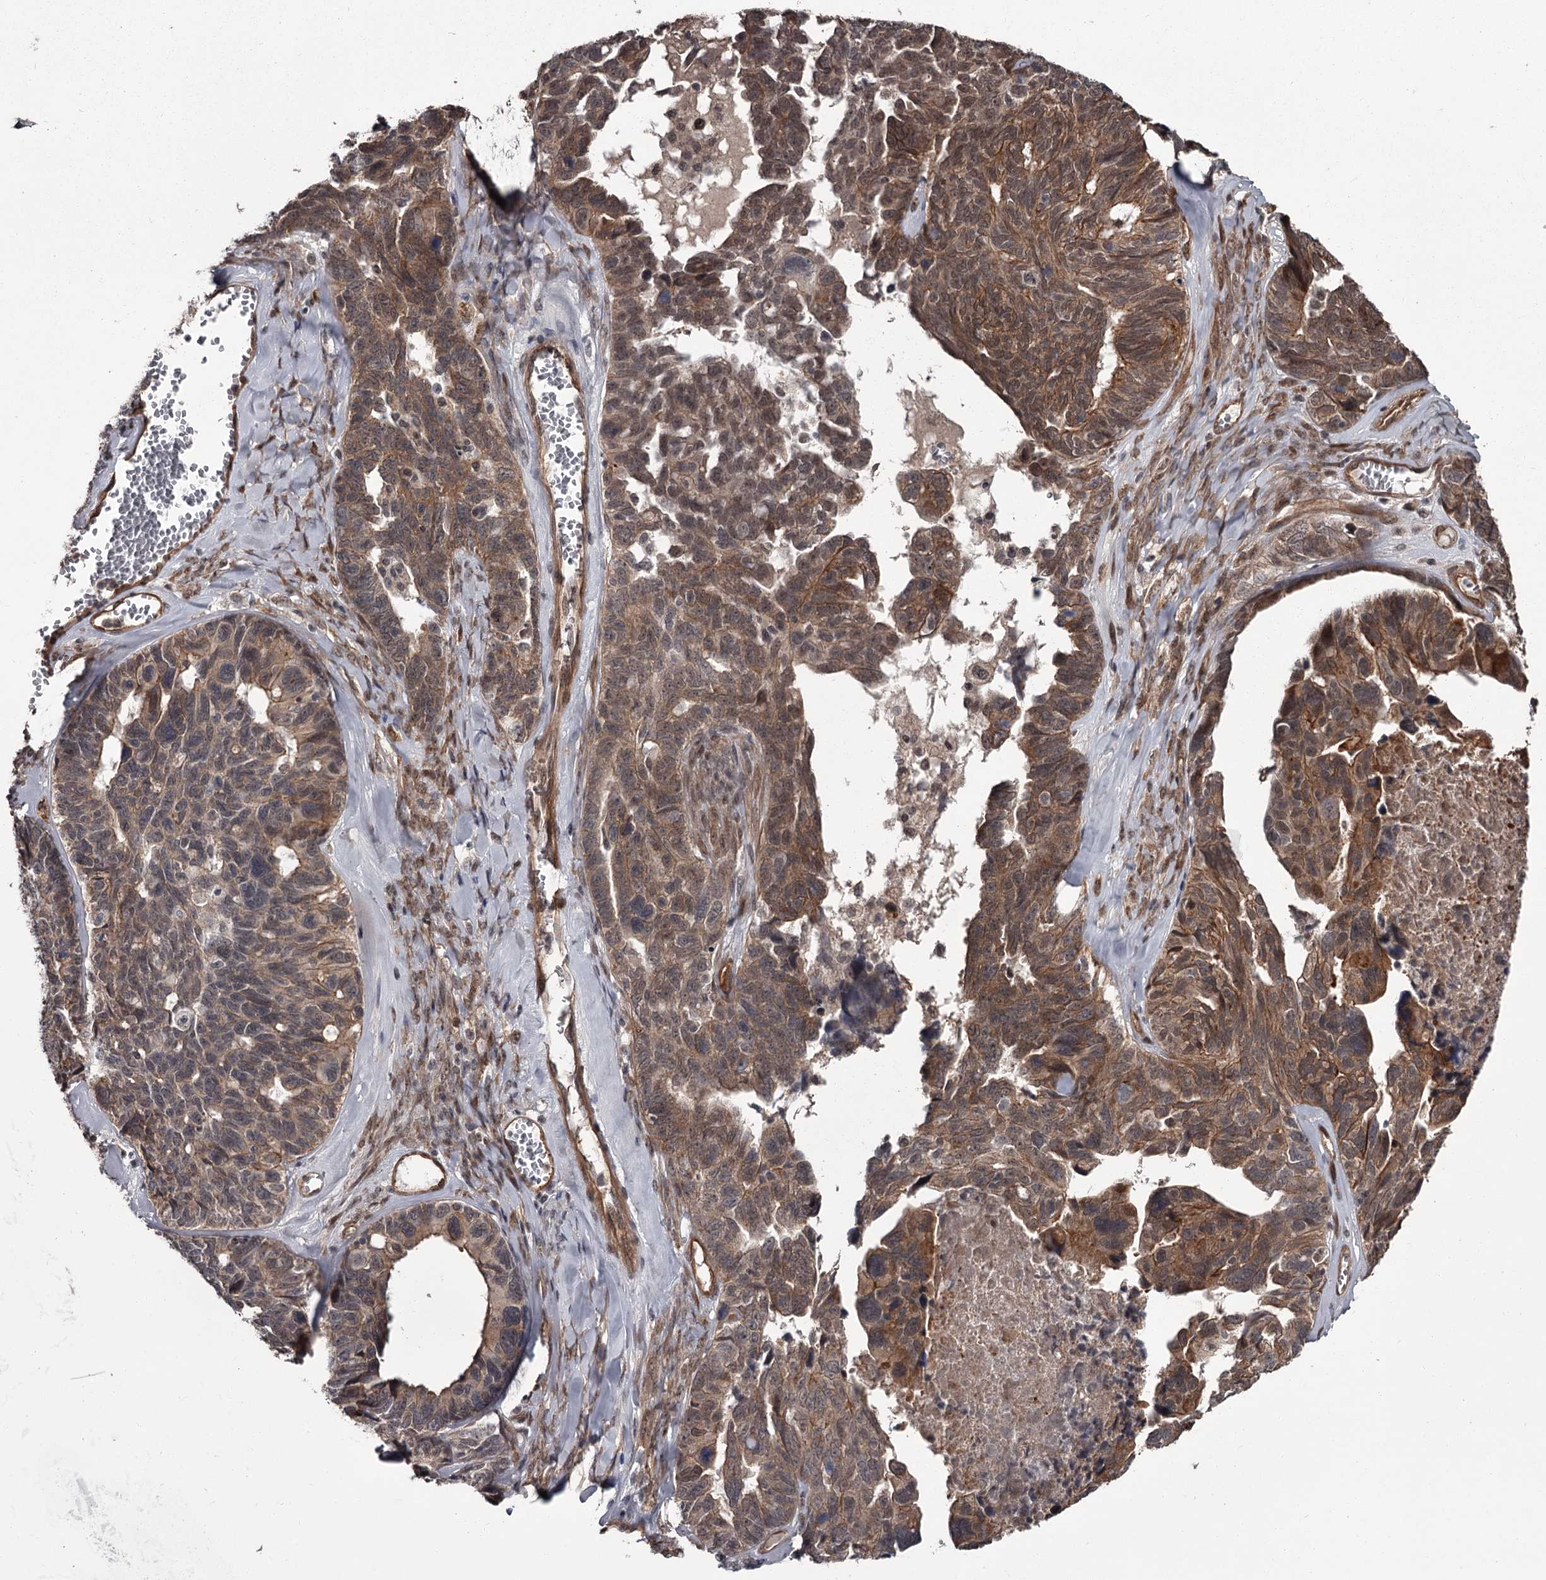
{"staining": {"intensity": "moderate", "quantity": ">75%", "location": "cytoplasmic/membranous"}, "tissue": "ovarian cancer", "cell_type": "Tumor cells", "image_type": "cancer", "snomed": [{"axis": "morphology", "description": "Cystadenocarcinoma, serous, NOS"}, {"axis": "topography", "description": "Ovary"}], "caption": "Protein expression analysis of ovarian serous cystadenocarcinoma shows moderate cytoplasmic/membranous staining in approximately >75% of tumor cells. The protein of interest is stained brown, and the nuclei are stained in blue (DAB IHC with brightfield microscopy, high magnification).", "gene": "CDC42EP2", "patient": {"sex": "female", "age": 79}}